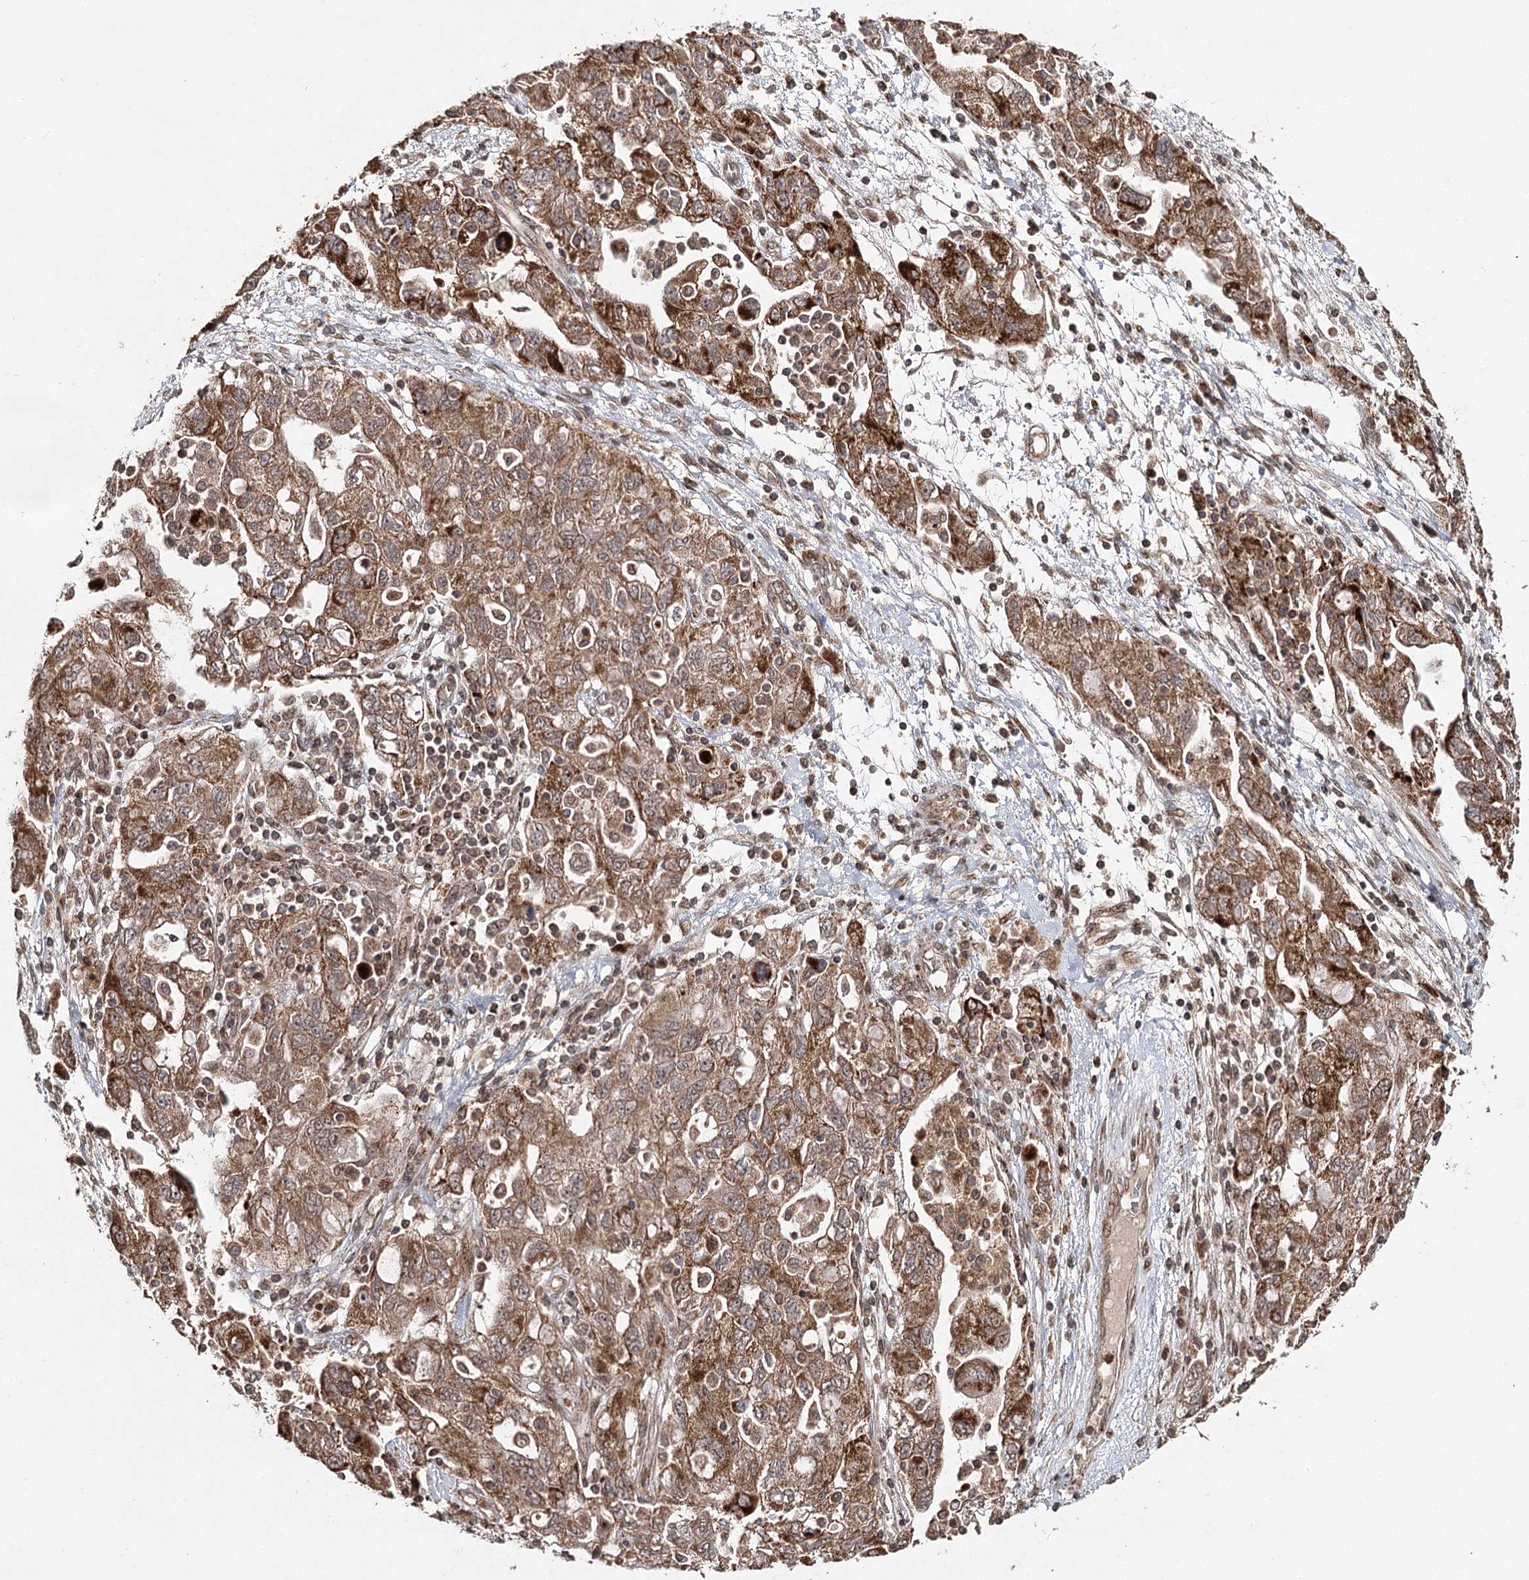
{"staining": {"intensity": "moderate", "quantity": ">75%", "location": "cytoplasmic/membranous"}, "tissue": "ovarian cancer", "cell_type": "Tumor cells", "image_type": "cancer", "snomed": [{"axis": "morphology", "description": "Carcinoma, NOS"}, {"axis": "morphology", "description": "Cystadenocarcinoma, serous, NOS"}, {"axis": "topography", "description": "Ovary"}], "caption": "Human ovarian serous cystadenocarcinoma stained with a protein marker shows moderate staining in tumor cells.", "gene": "ZNRF3", "patient": {"sex": "female", "age": 69}}